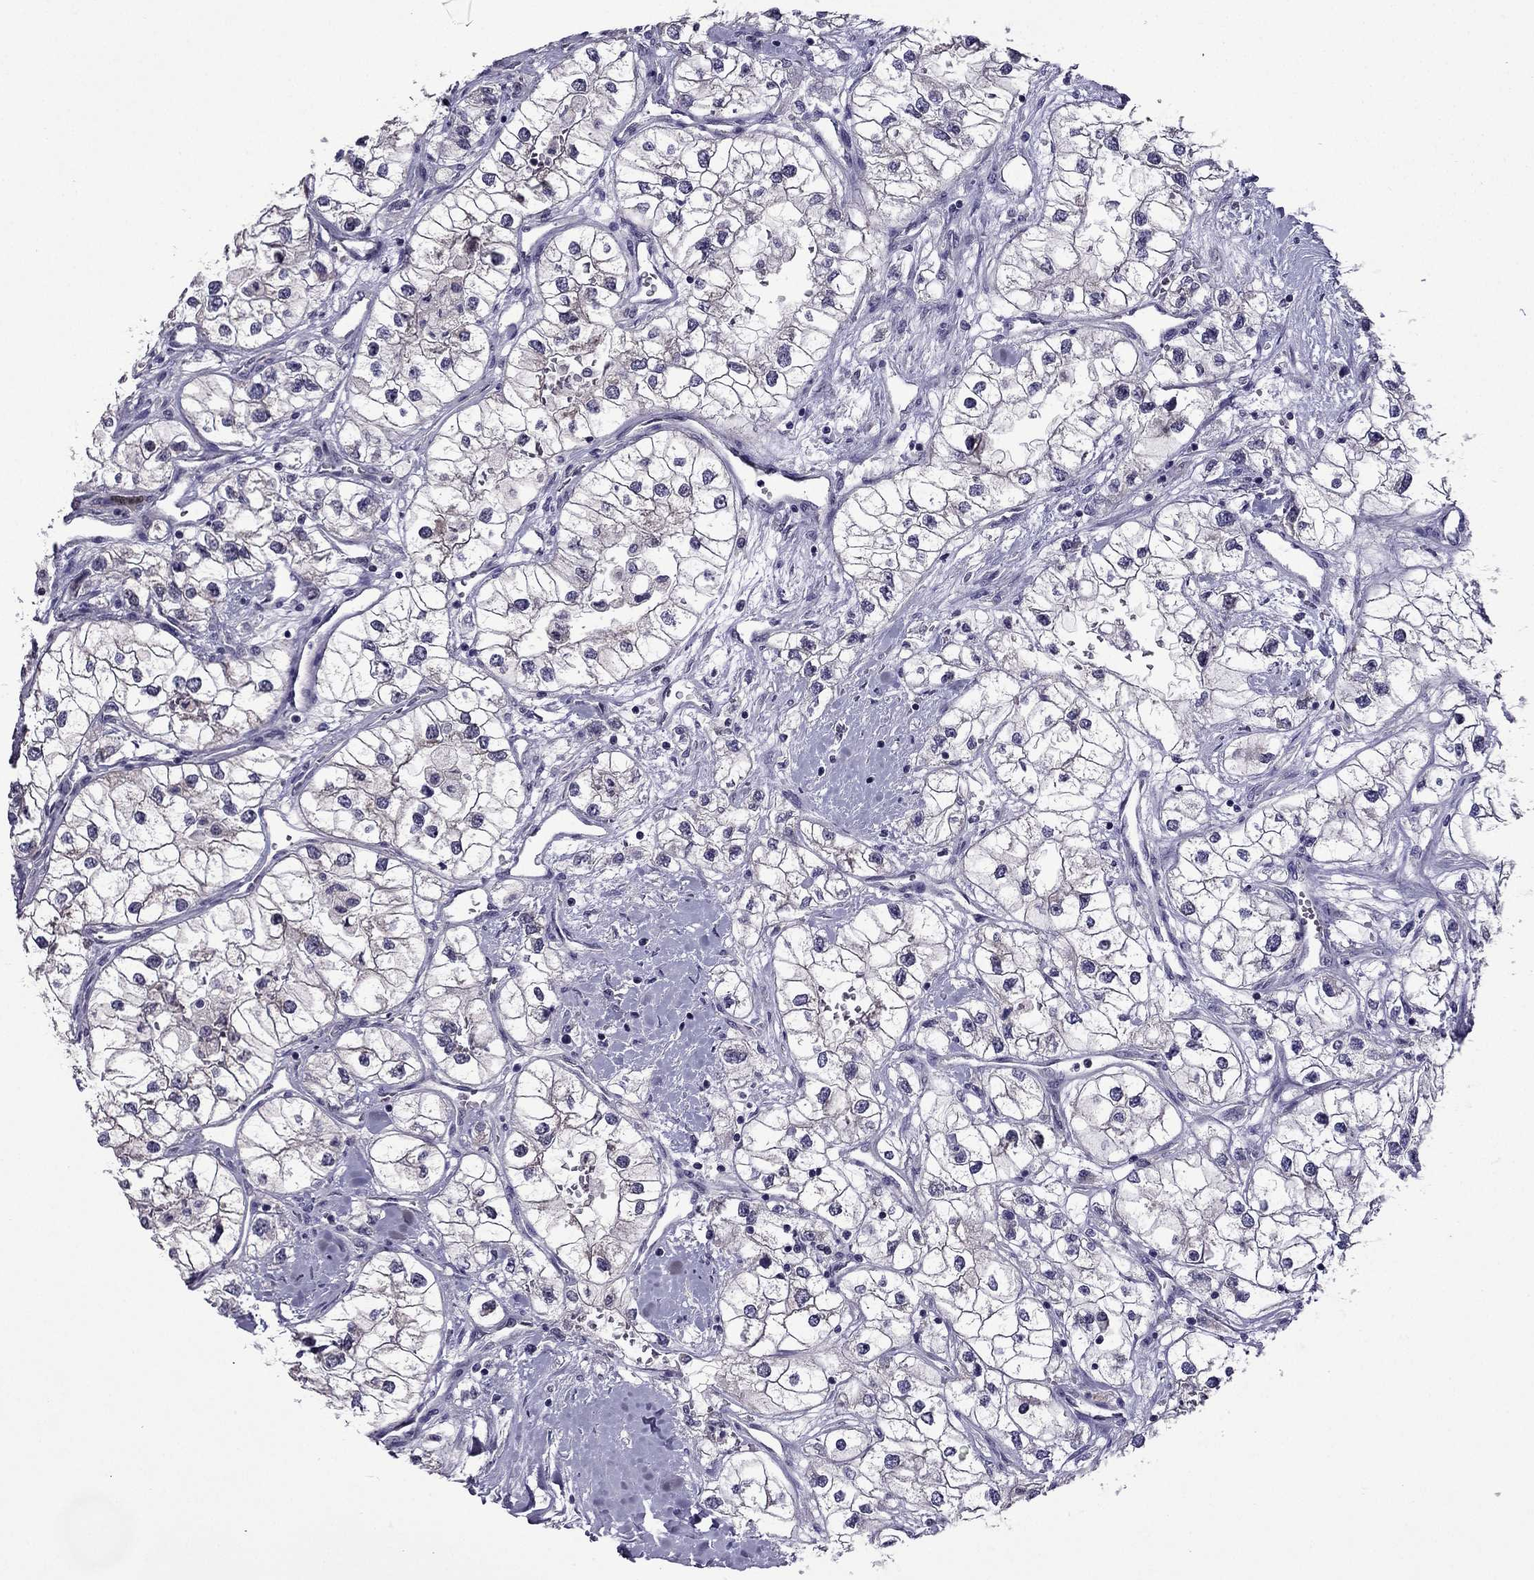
{"staining": {"intensity": "weak", "quantity": ">75%", "location": "cytoplasmic/membranous"}, "tissue": "renal cancer", "cell_type": "Tumor cells", "image_type": "cancer", "snomed": [{"axis": "morphology", "description": "Adenocarcinoma, NOS"}, {"axis": "topography", "description": "Kidney"}], "caption": "Renal cancer tissue displays weak cytoplasmic/membranous expression in approximately >75% of tumor cells, visualized by immunohistochemistry. (DAB (3,3'-diaminobenzidine) = brown stain, brightfield microscopy at high magnification).", "gene": "CDK5", "patient": {"sex": "male", "age": 59}}